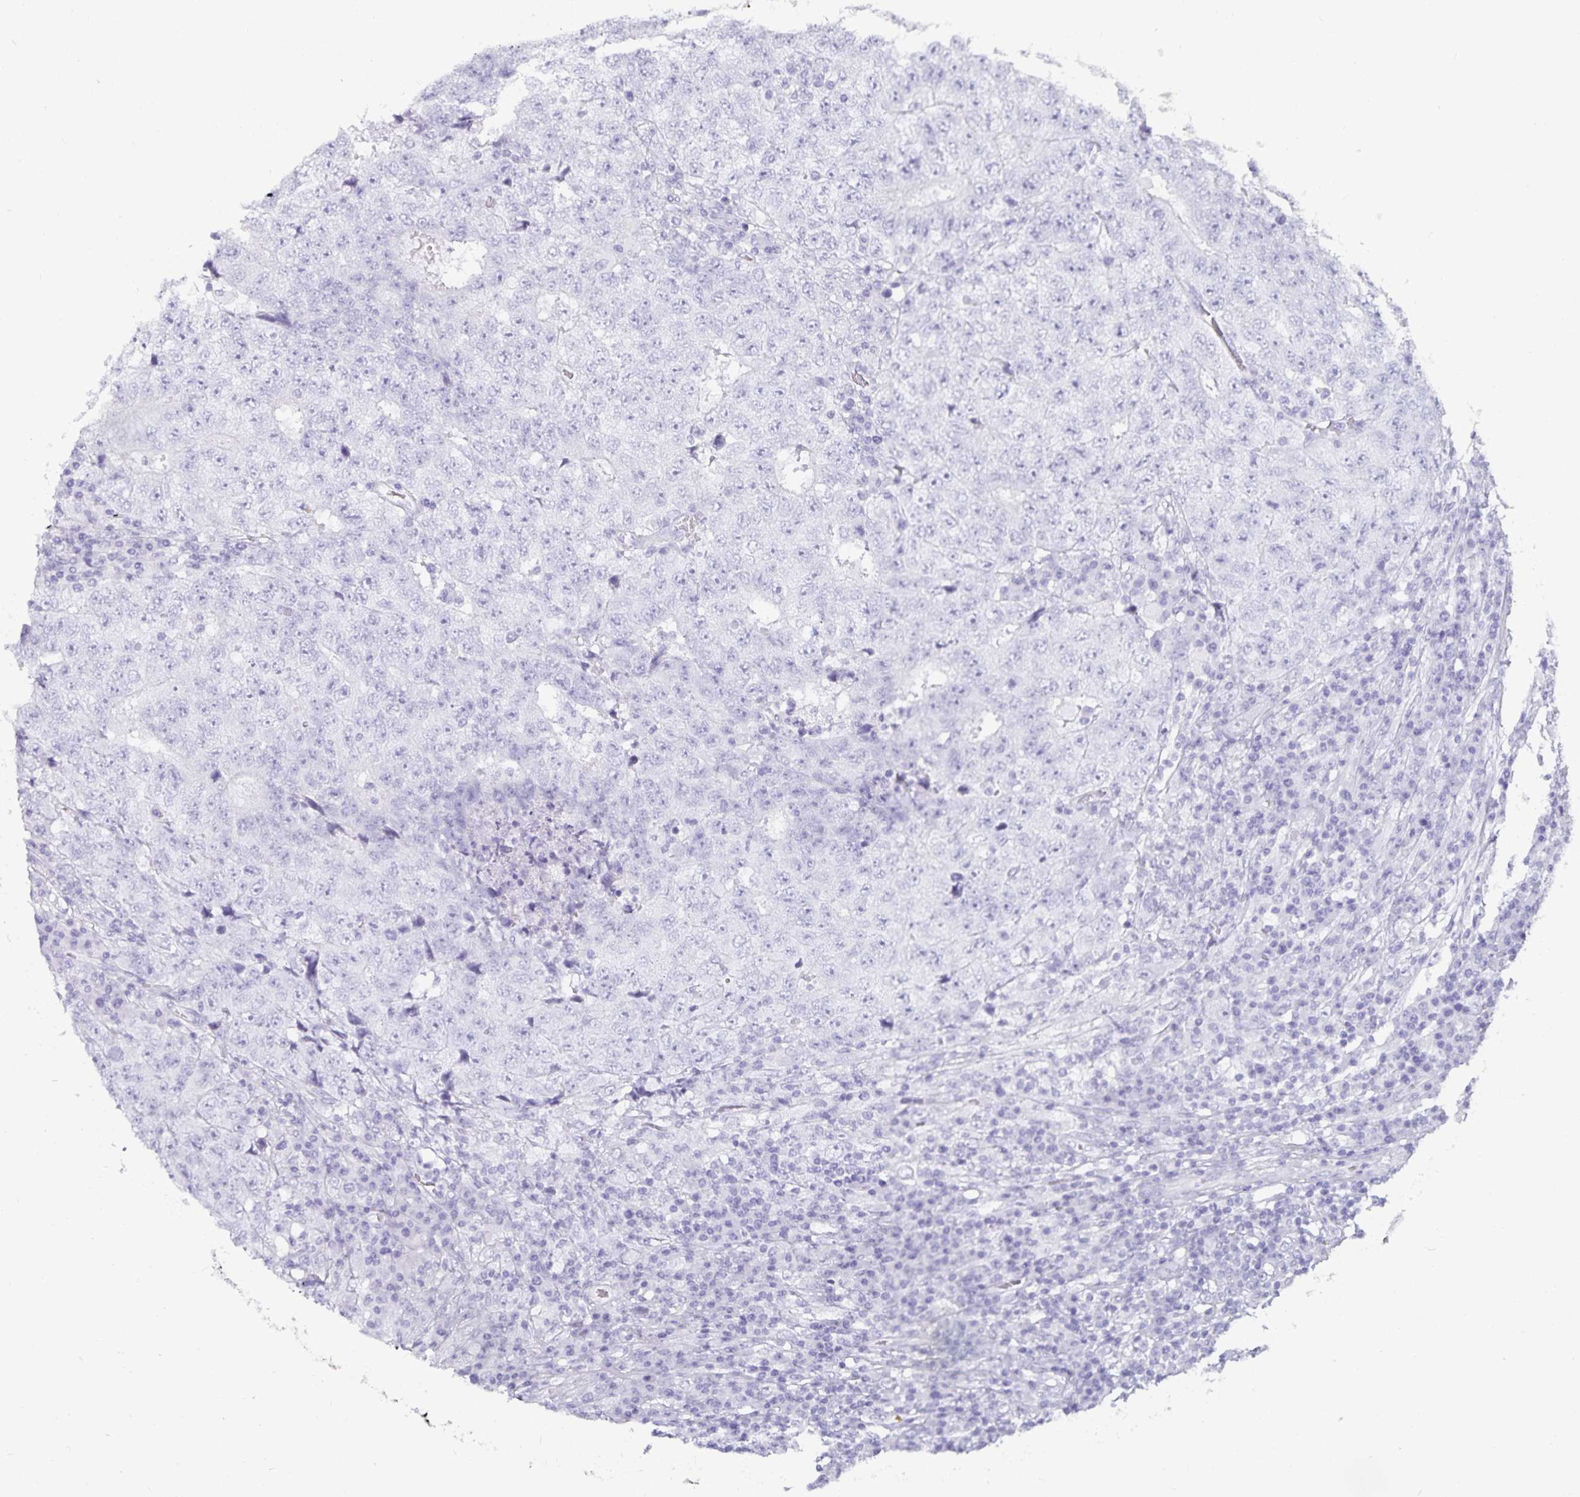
{"staining": {"intensity": "negative", "quantity": "none", "location": "none"}, "tissue": "testis cancer", "cell_type": "Tumor cells", "image_type": "cancer", "snomed": [{"axis": "morphology", "description": "Necrosis, NOS"}, {"axis": "morphology", "description": "Carcinoma, Embryonal, NOS"}, {"axis": "topography", "description": "Testis"}], "caption": "Immunohistochemical staining of testis cancer (embryonal carcinoma) displays no significant expression in tumor cells.", "gene": "DEFA6", "patient": {"sex": "male", "age": 19}}